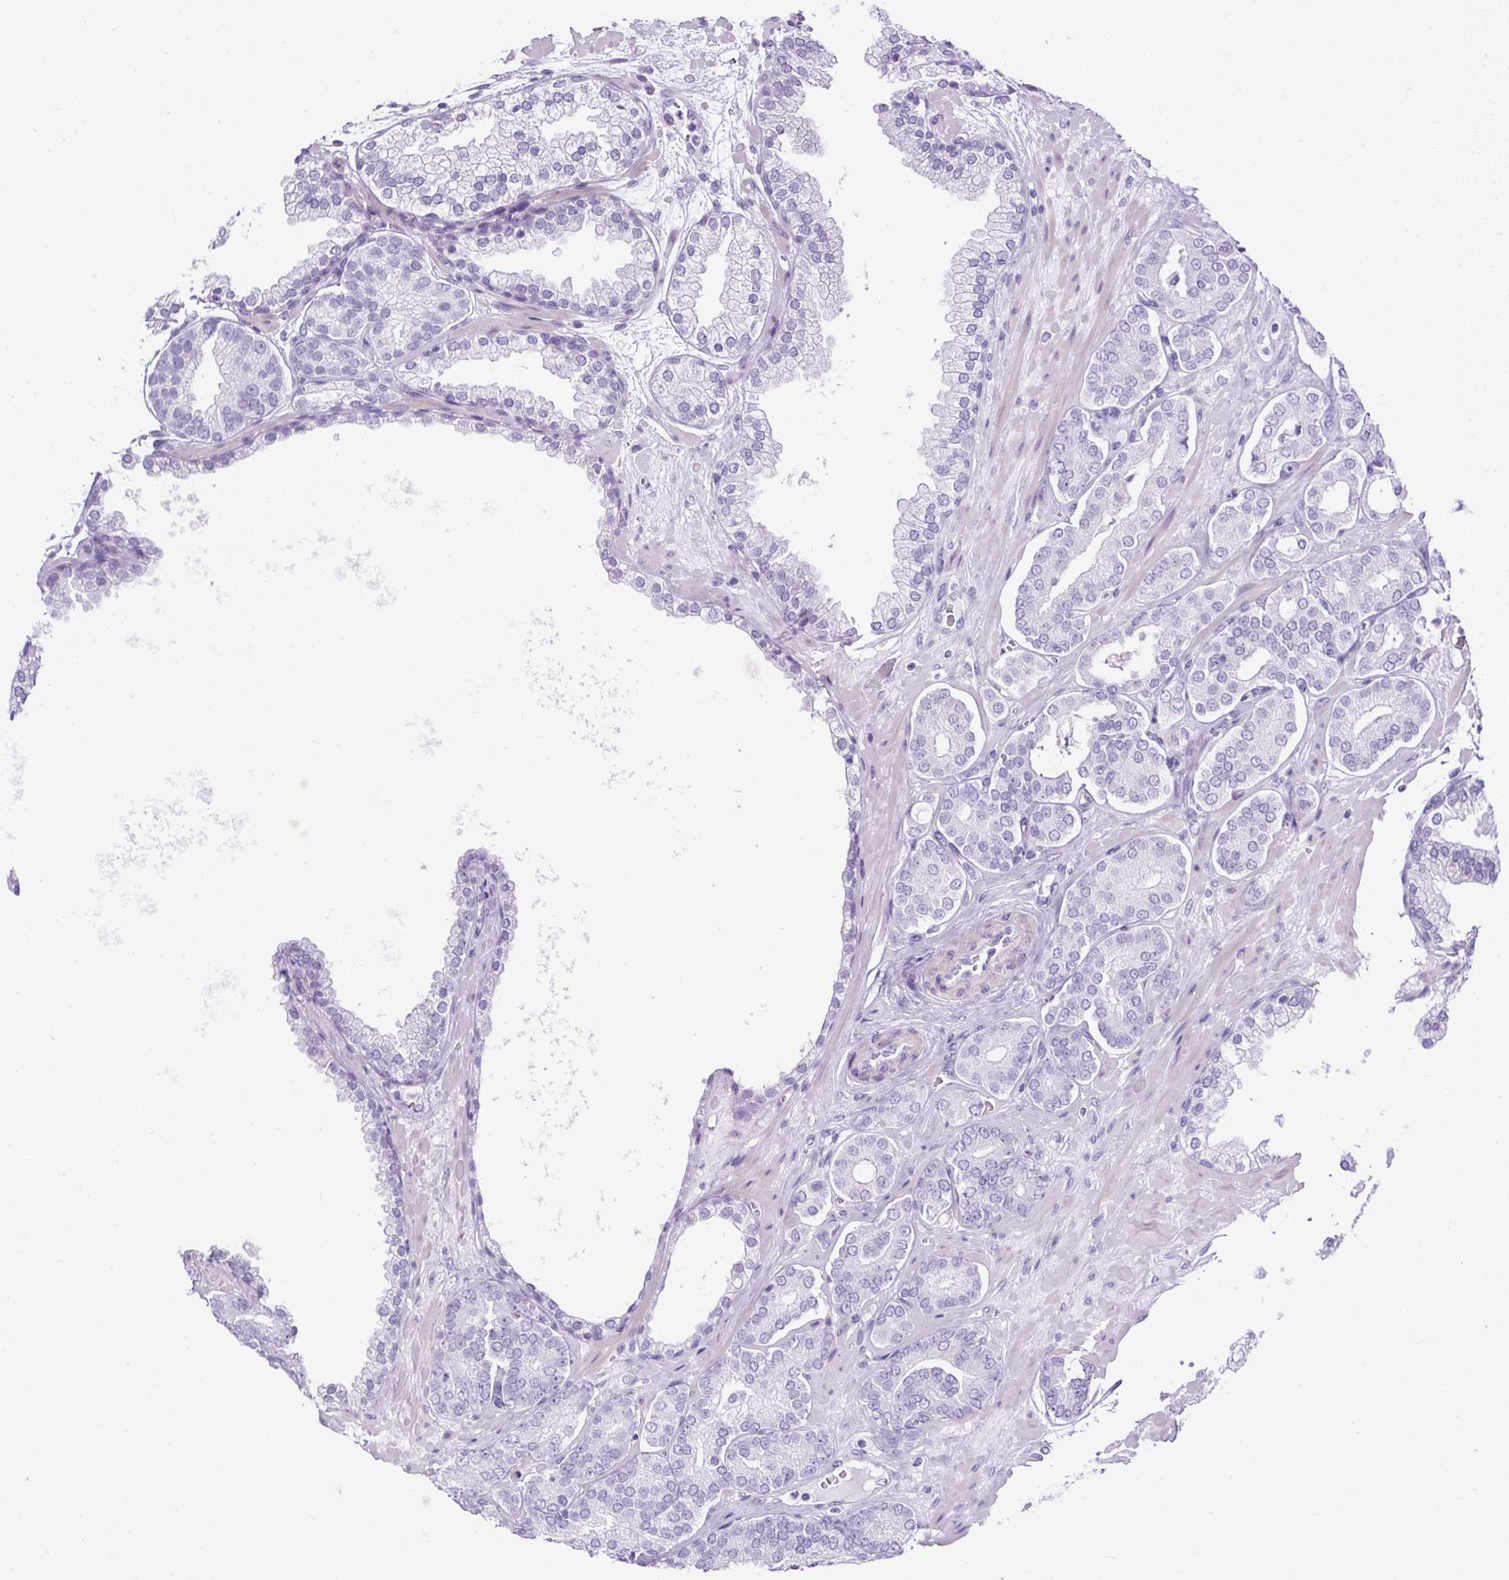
{"staining": {"intensity": "negative", "quantity": "none", "location": "none"}, "tissue": "prostate cancer", "cell_type": "Tumor cells", "image_type": "cancer", "snomed": [{"axis": "morphology", "description": "Adenocarcinoma, High grade"}, {"axis": "topography", "description": "Prostate"}], "caption": "The histopathology image displays no staining of tumor cells in prostate adenocarcinoma (high-grade).", "gene": "UPP1", "patient": {"sex": "male", "age": 66}}